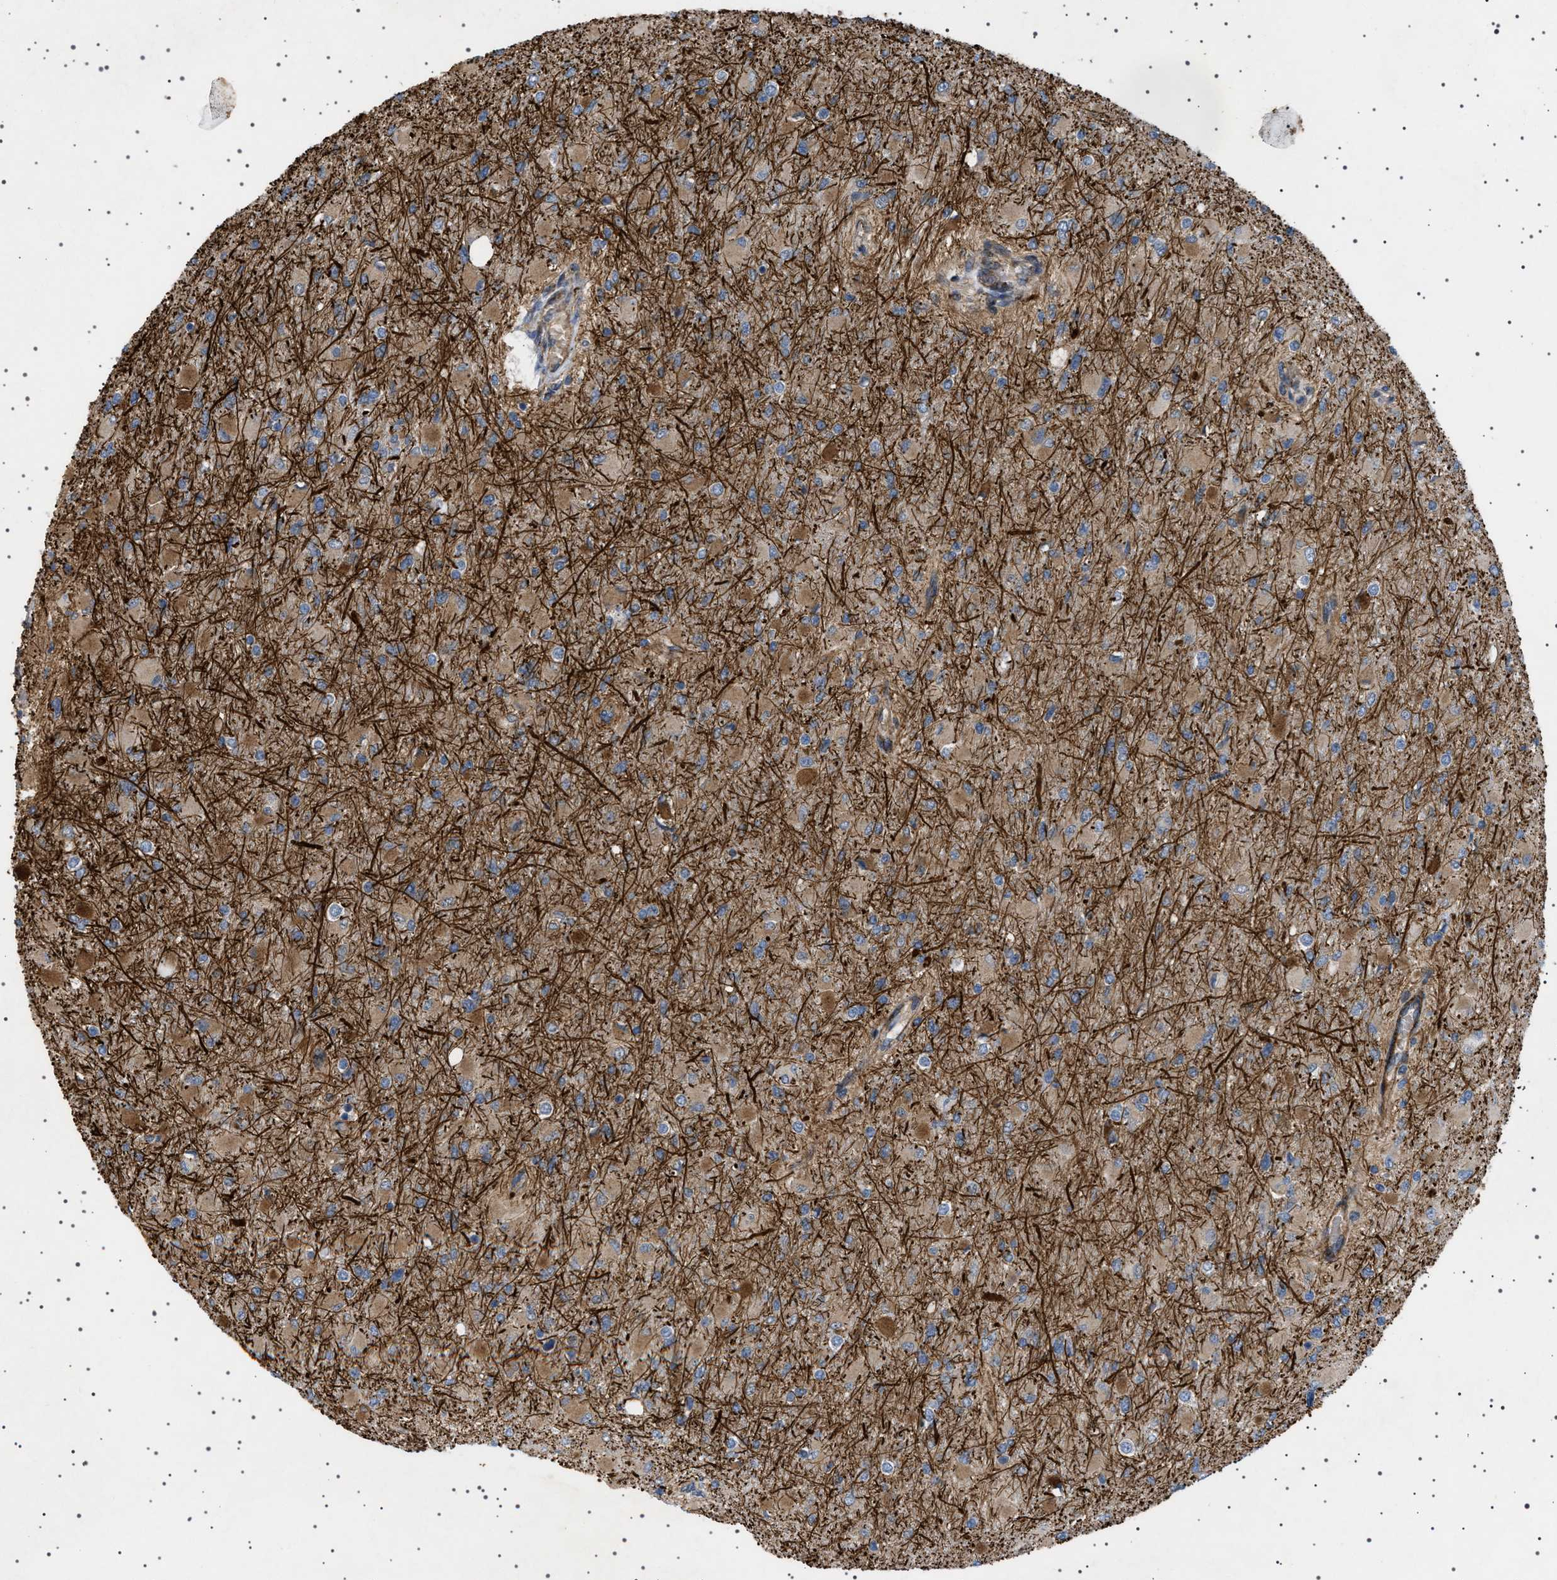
{"staining": {"intensity": "moderate", "quantity": ">75%", "location": "cytoplasmic/membranous"}, "tissue": "glioma", "cell_type": "Tumor cells", "image_type": "cancer", "snomed": [{"axis": "morphology", "description": "Glioma, malignant, High grade"}, {"axis": "topography", "description": "Cerebral cortex"}], "caption": "Glioma stained with a brown dye shows moderate cytoplasmic/membranous positive staining in approximately >75% of tumor cells.", "gene": "CCDC186", "patient": {"sex": "female", "age": 36}}